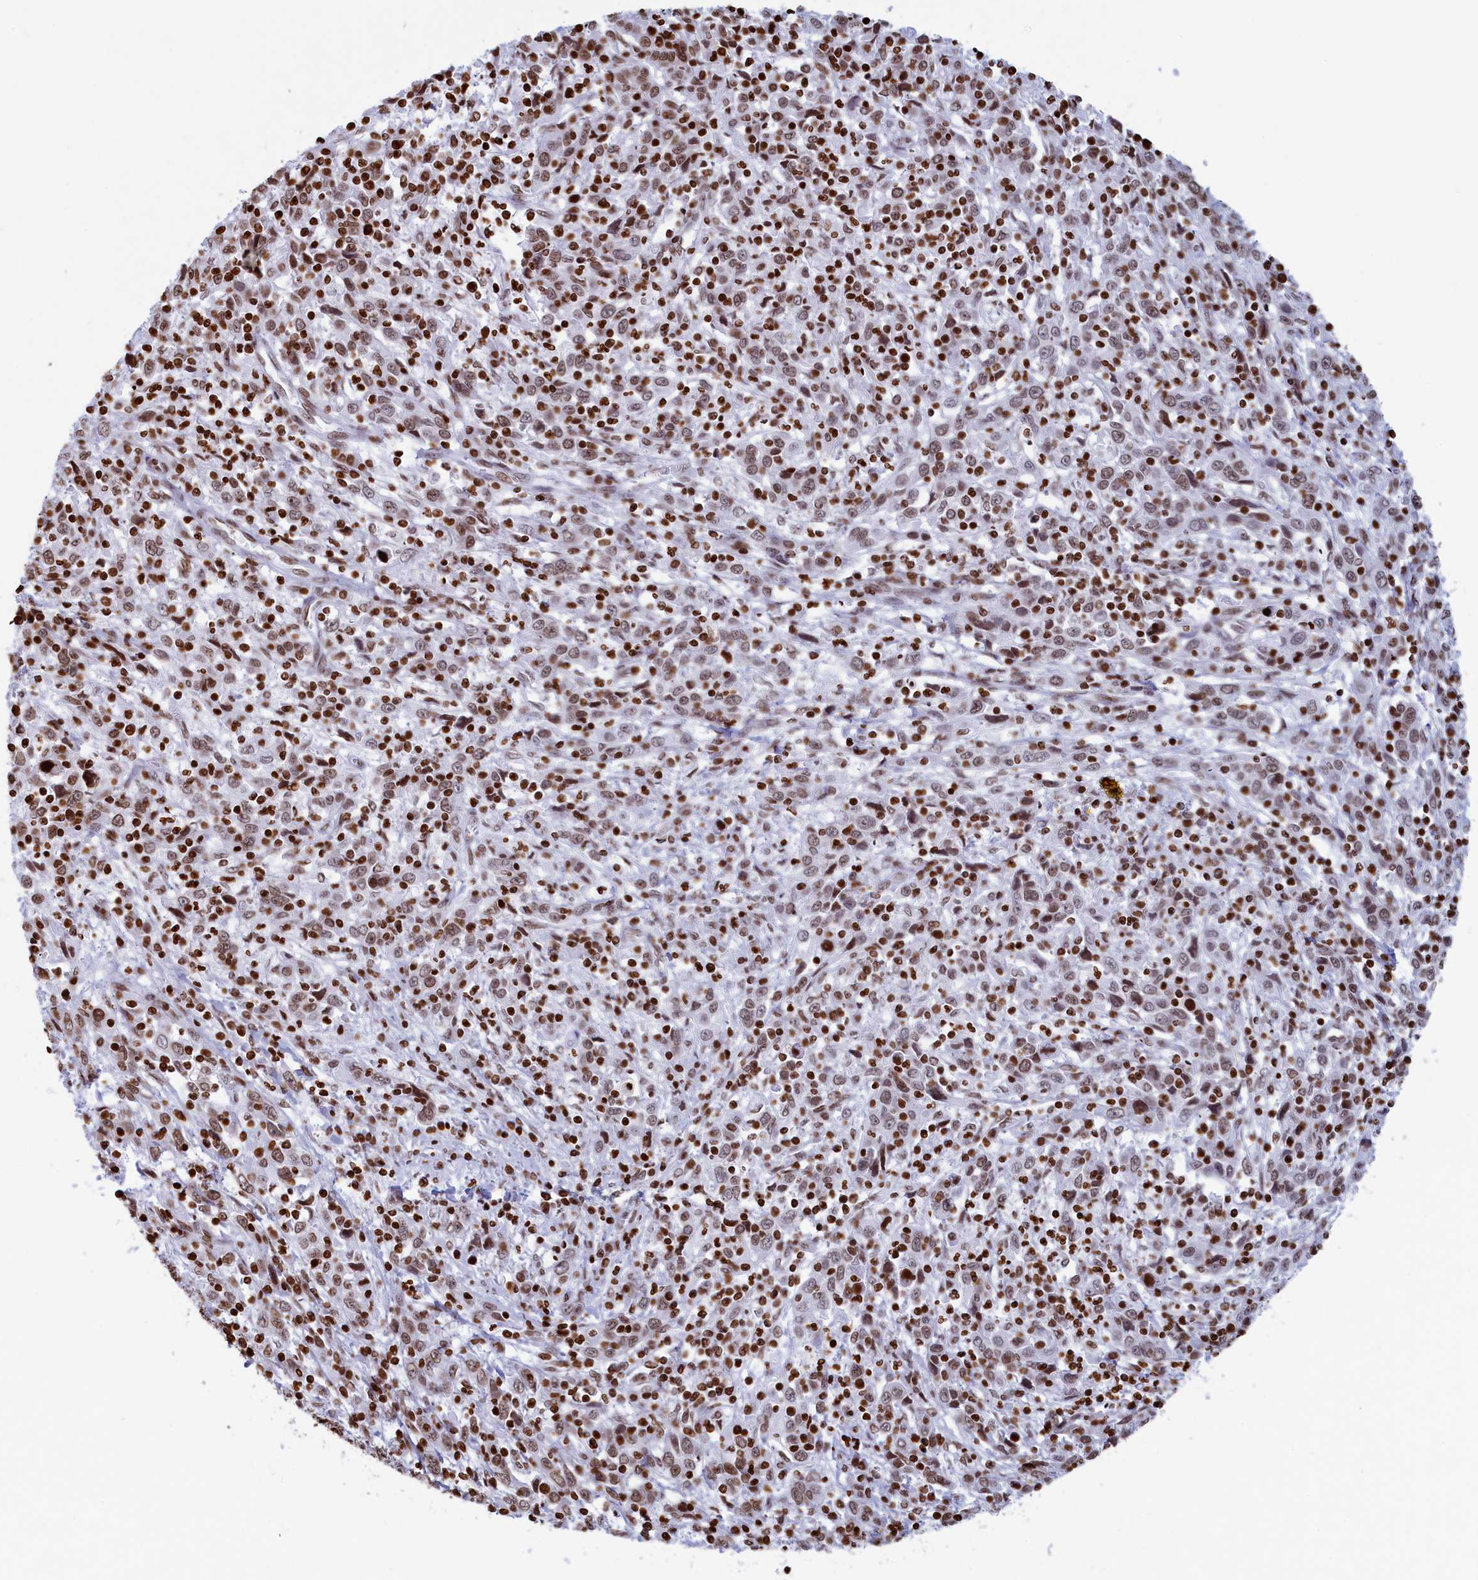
{"staining": {"intensity": "moderate", "quantity": ">75%", "location": "nuclear"}, "tissue": "cervical cancer", "cell_type": "Tumor cells", "image_type": "cancer", "snomed": [{"axis": "morphology", "description": "Squamous cell carcinoma, NOS"}, {"axis": "topography", "description": "Cervix"}], "caption": "Squamous cell carcinoma (cervical) stained with a brown dye reveals moderate nuclear positive staining in about >75% of tumor cells.", "gene": "APOBEC3A", "patient": {"sex": "female", "age": 46}}